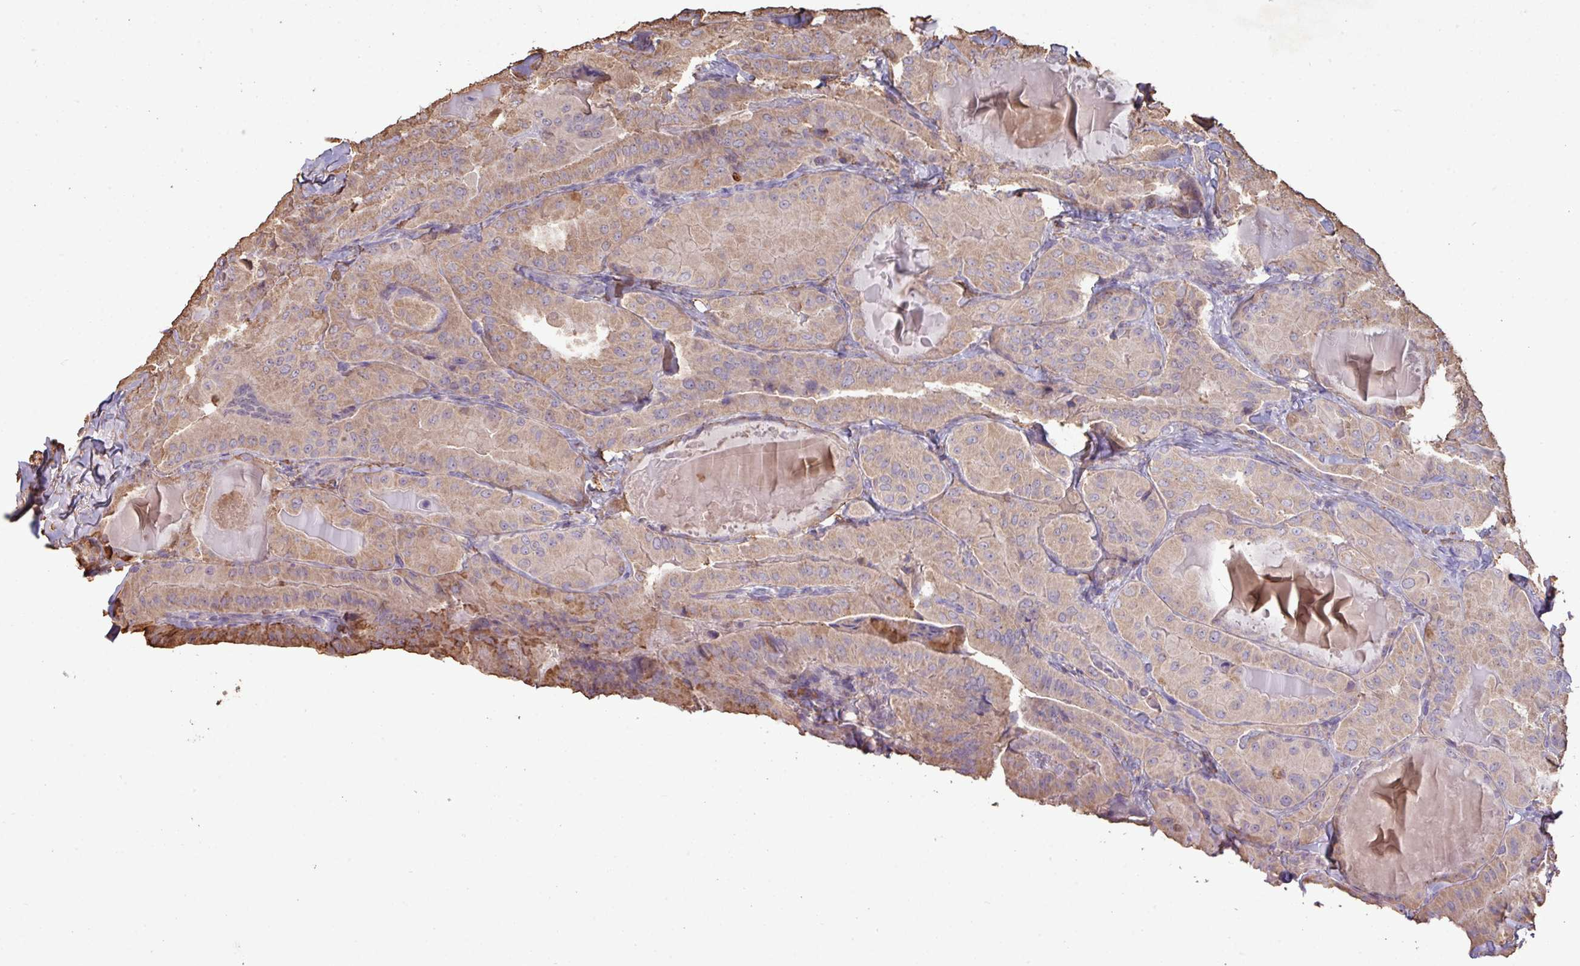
{"staining": {"intensity": "moderate", "quantity": ">75%", "location": "cytoplasmic/membranous"}, "tissue": "thyroid cancer", "cell_type": "Tumor cells", "image_type": "cancer", "snomed": [{"axis": "morphology", "description": "Papillary adenocarcinoma, NOS"}, {"axis": "topography", "description": "Thyroid gland"}], "caption": "Moderate cytoplasmic/membranous staining for a protein is present in about >75% of tumor cells of thyroid cancer (papillary adenocarcinoma) using IHC.", "gene": "CAMK2B", "patient": {"sex": "female", "age": 68}}